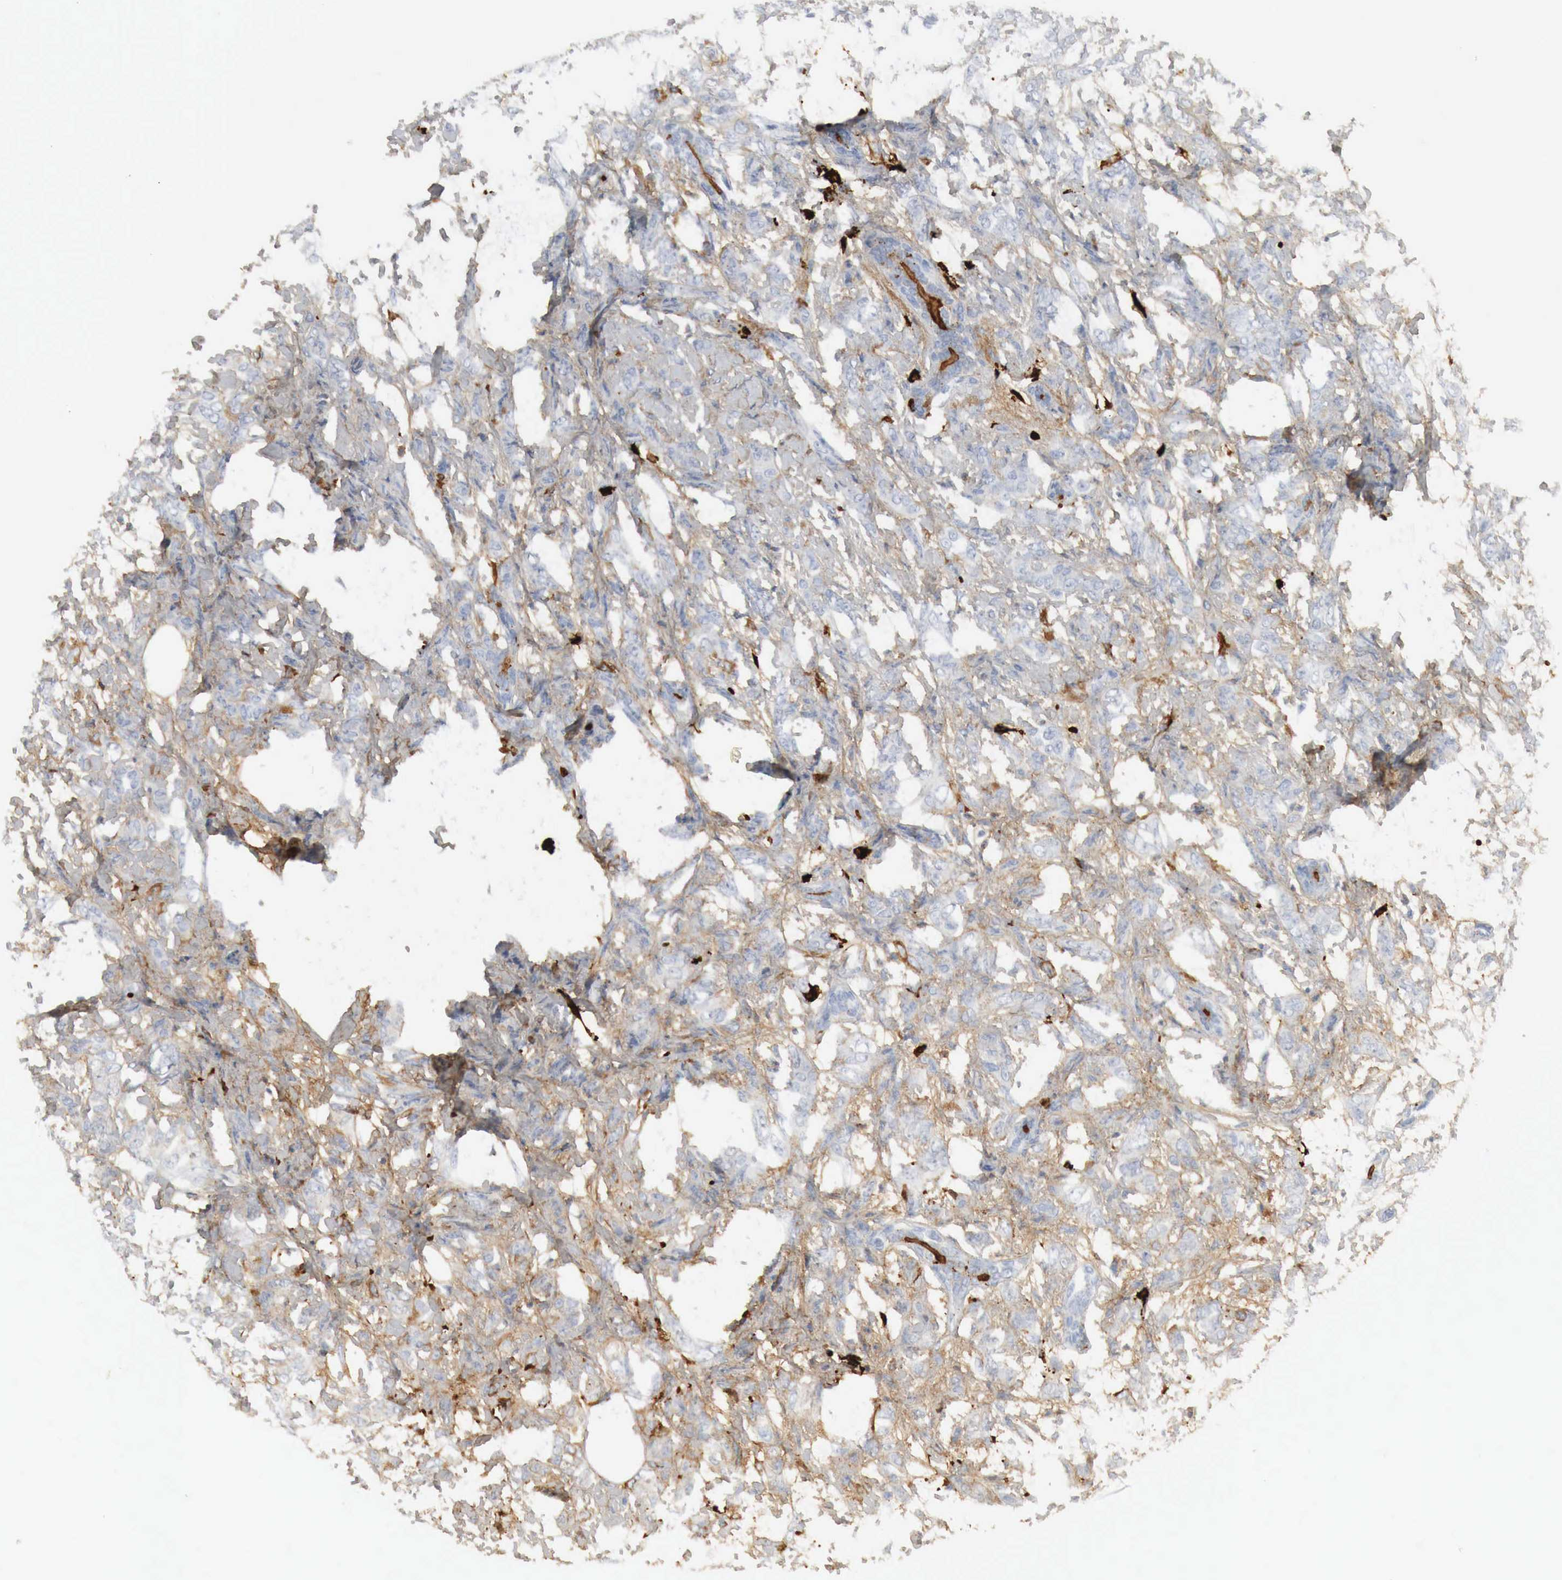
{"staining": {"intensity": "weak", "quantity": "<25%", "location": "cytoplasmic/membranous"}, "tissue": "breast cancer", "cell_type": "Tumor cells", "image_type": "cancer", "snomed": [{"axis": "morphology", "description": "Duct carcinoma"}, {"axis": "topography", "description": "Breast"}], "caption": "This is an immunohistochemistry (IHC) image of human breast infiltrating ductal carcinoma. There is no positivity in tumor cells.", "gene": "IGLC3", "patient": {"sex": "female", "age": 53}}